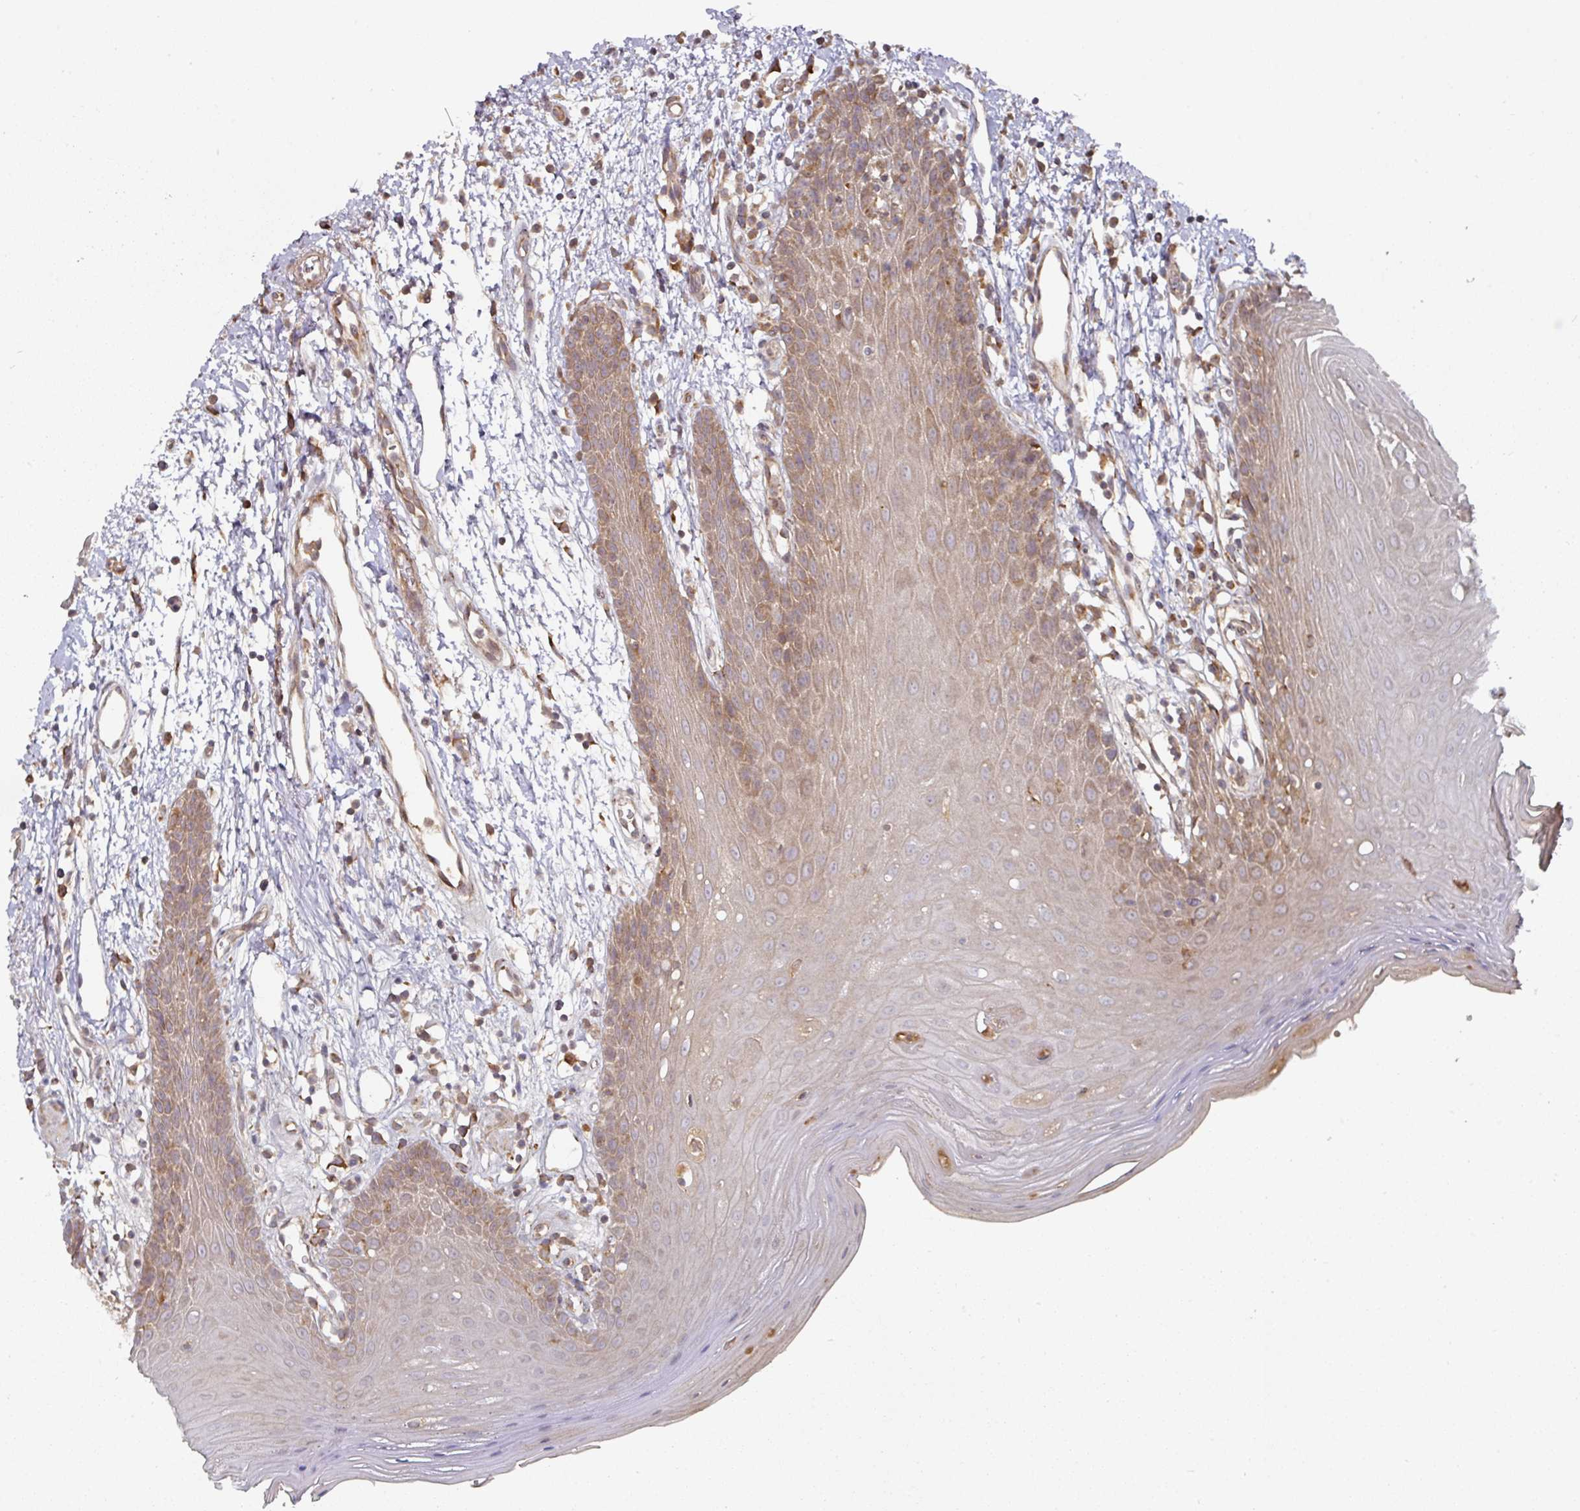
{"staining": {"intensity": "weak", "quantity": "25%-75%", "location": "cytoplasmic/membranous"}, "tissue": "oral mucosa", "cell_type": "Squamous epithelial cells", "image_type": "normal", "snomed": [{"axis": "morphology", "description": "Normal tissue, NOS"}, {"axis": "topography", "description": "Oral tissue"}, {"axis": "topography", "description": "Tounge, NOS"}], "caption": "Protein expression analysis of unremarkable oral mucosa shows weak cytoplasmic/membranous staining in about 25%-75% of squamous epithelial cells.", "gene": "CEP95", "patient": {"sex": "female", "age": 59}}